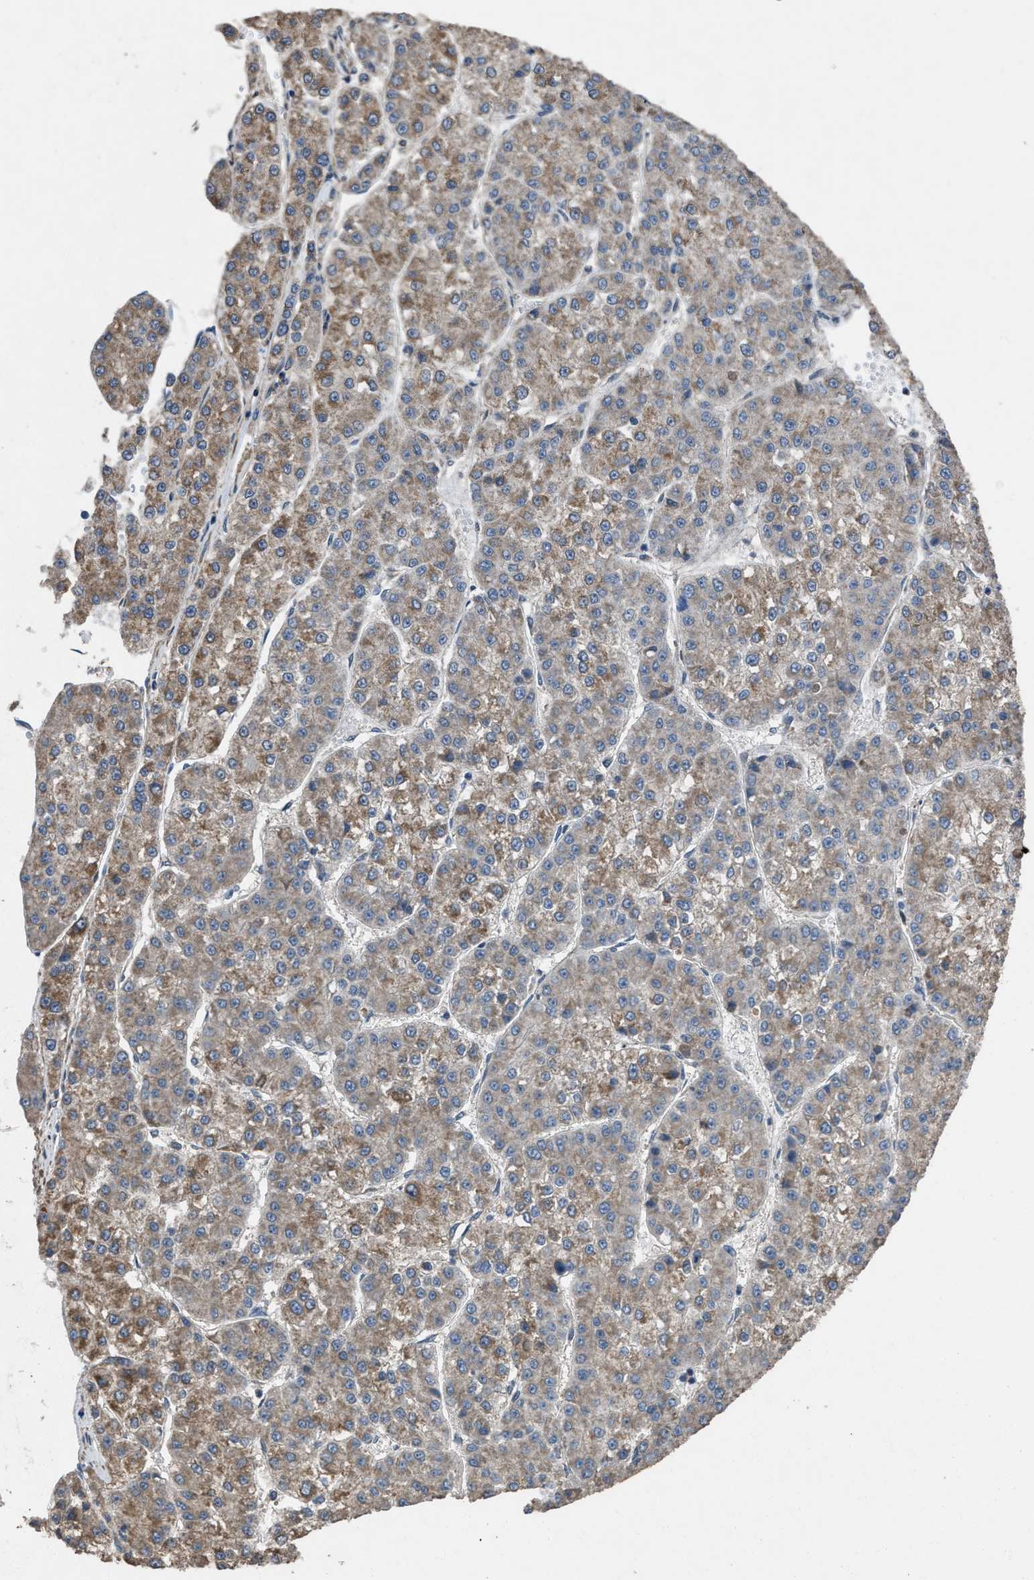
{"staining": {"intensity": "moderate", "quantity": "25%-75%", "location": "cytoplasmic/membranous"}, "tissue": "liver cancer", "cell_type": "Tumor cells", "image_type": "cancer", "snomed": [{"axis": "morphology", "description": "Carcinoma, Hepatocellular, NOS"}, {"axis": "topography", "description": "Liver"}], "caption": "This image demonstrates immunohistochemistry staining of hepatocellular carcinoma (liver), with medium moderate cytoplasmic/membranous expression in about 25%-75% of tumor cells.", "gene": "ARL6", "patient": {"sex": "female", "age": 73}}